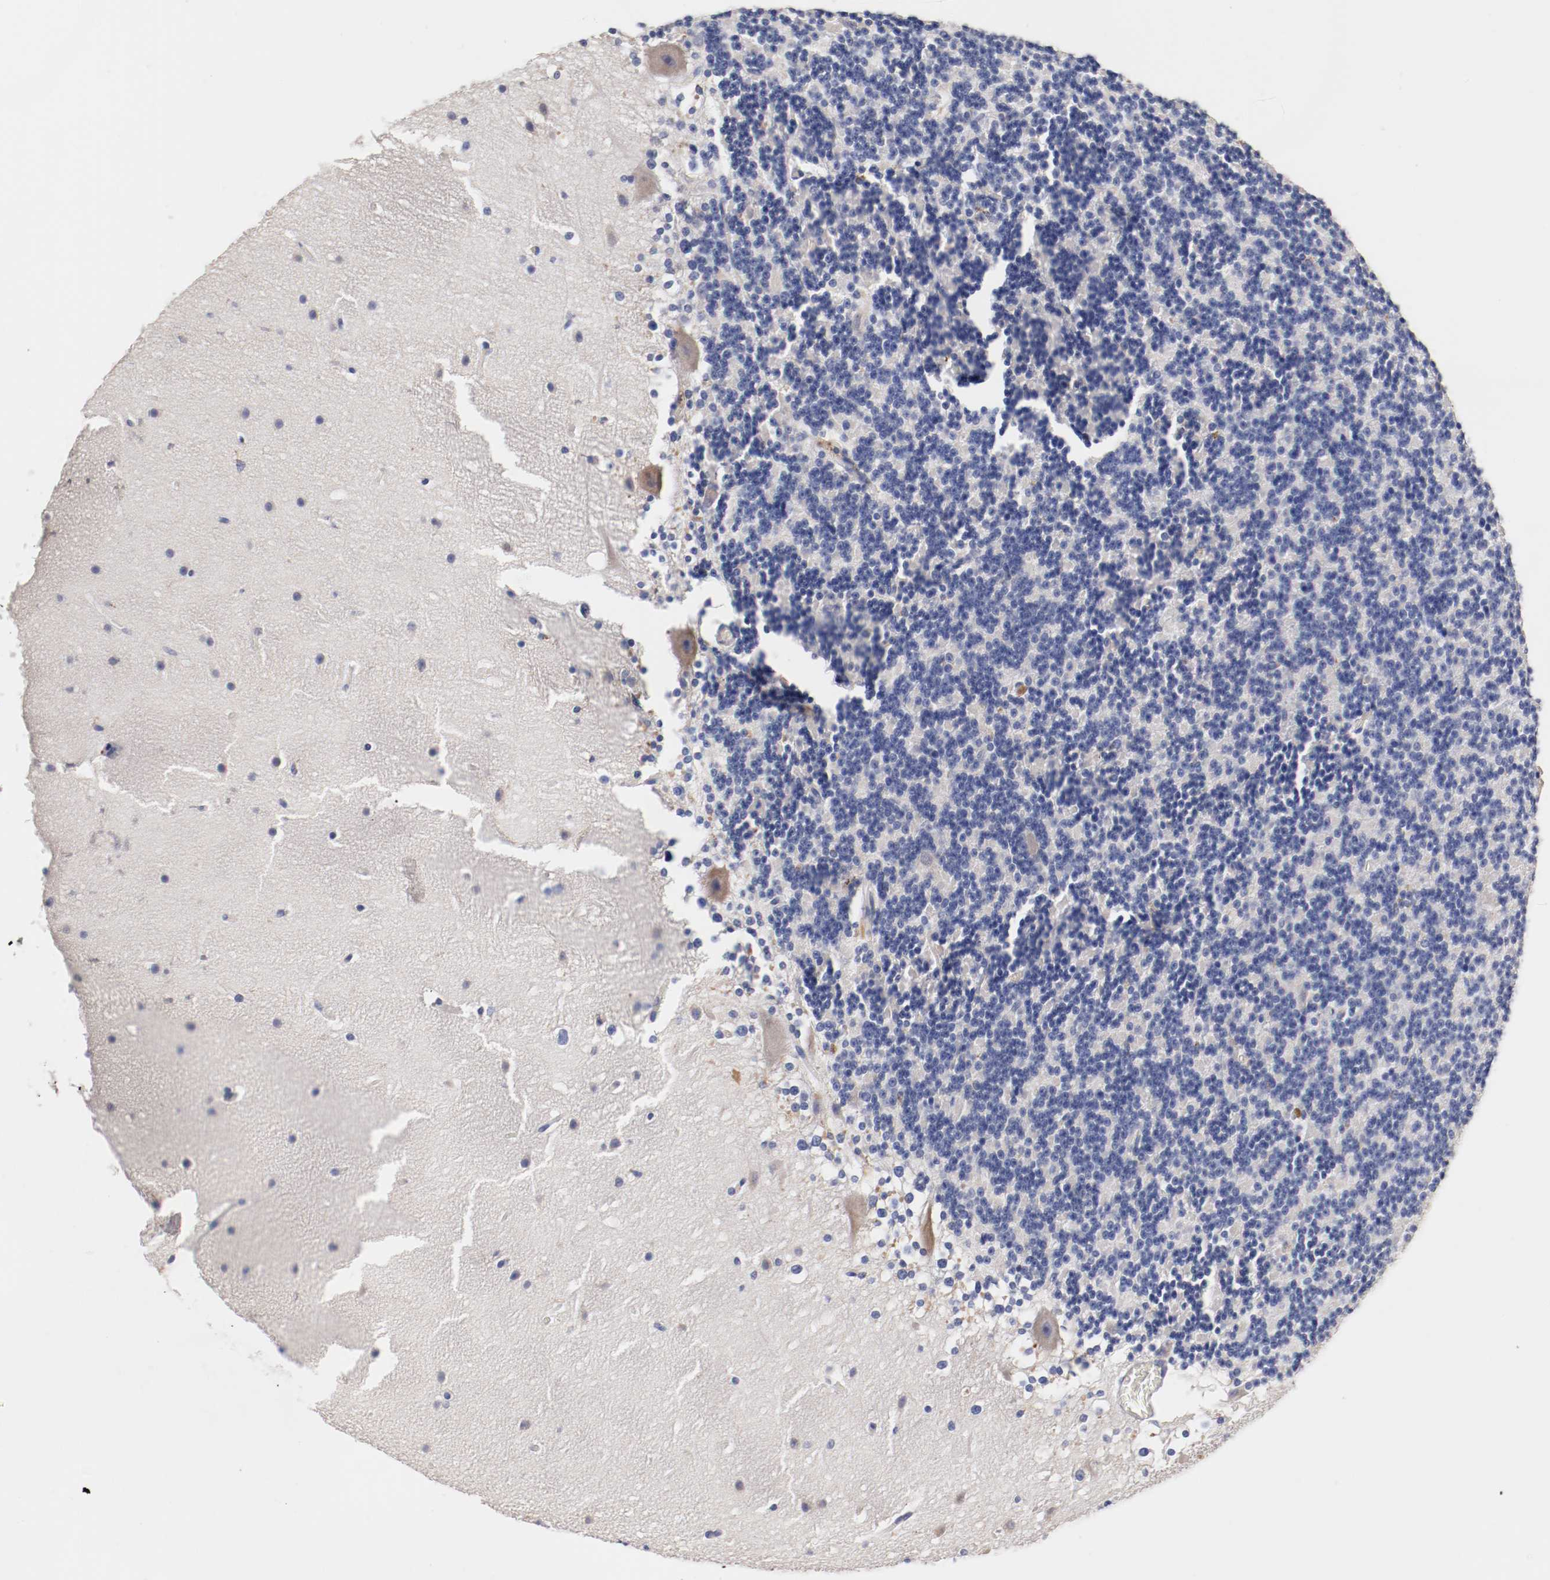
{"staining": {"intensity": "negative", "quantity": "none", "location": "none"}, "tissue": "cerebellum", "cell_type": "Cells in granular layer", "image_type": "normal", "snomed": [{"axis": "morphology", "description": "Normal tissue, NOS"}, {"axis": "topography", "description": "Cerebellum"}], "caption": "There is no significant staining in cells in granular layer of cerebellum. (Stains: DAB immunohistochemistry (IHC) with hematoxylin counter stain, Microscopy: brightfield microscopy at high magnification).", "gene": "SEMA5A", "patient": {"sex": "female", "age": 19}}